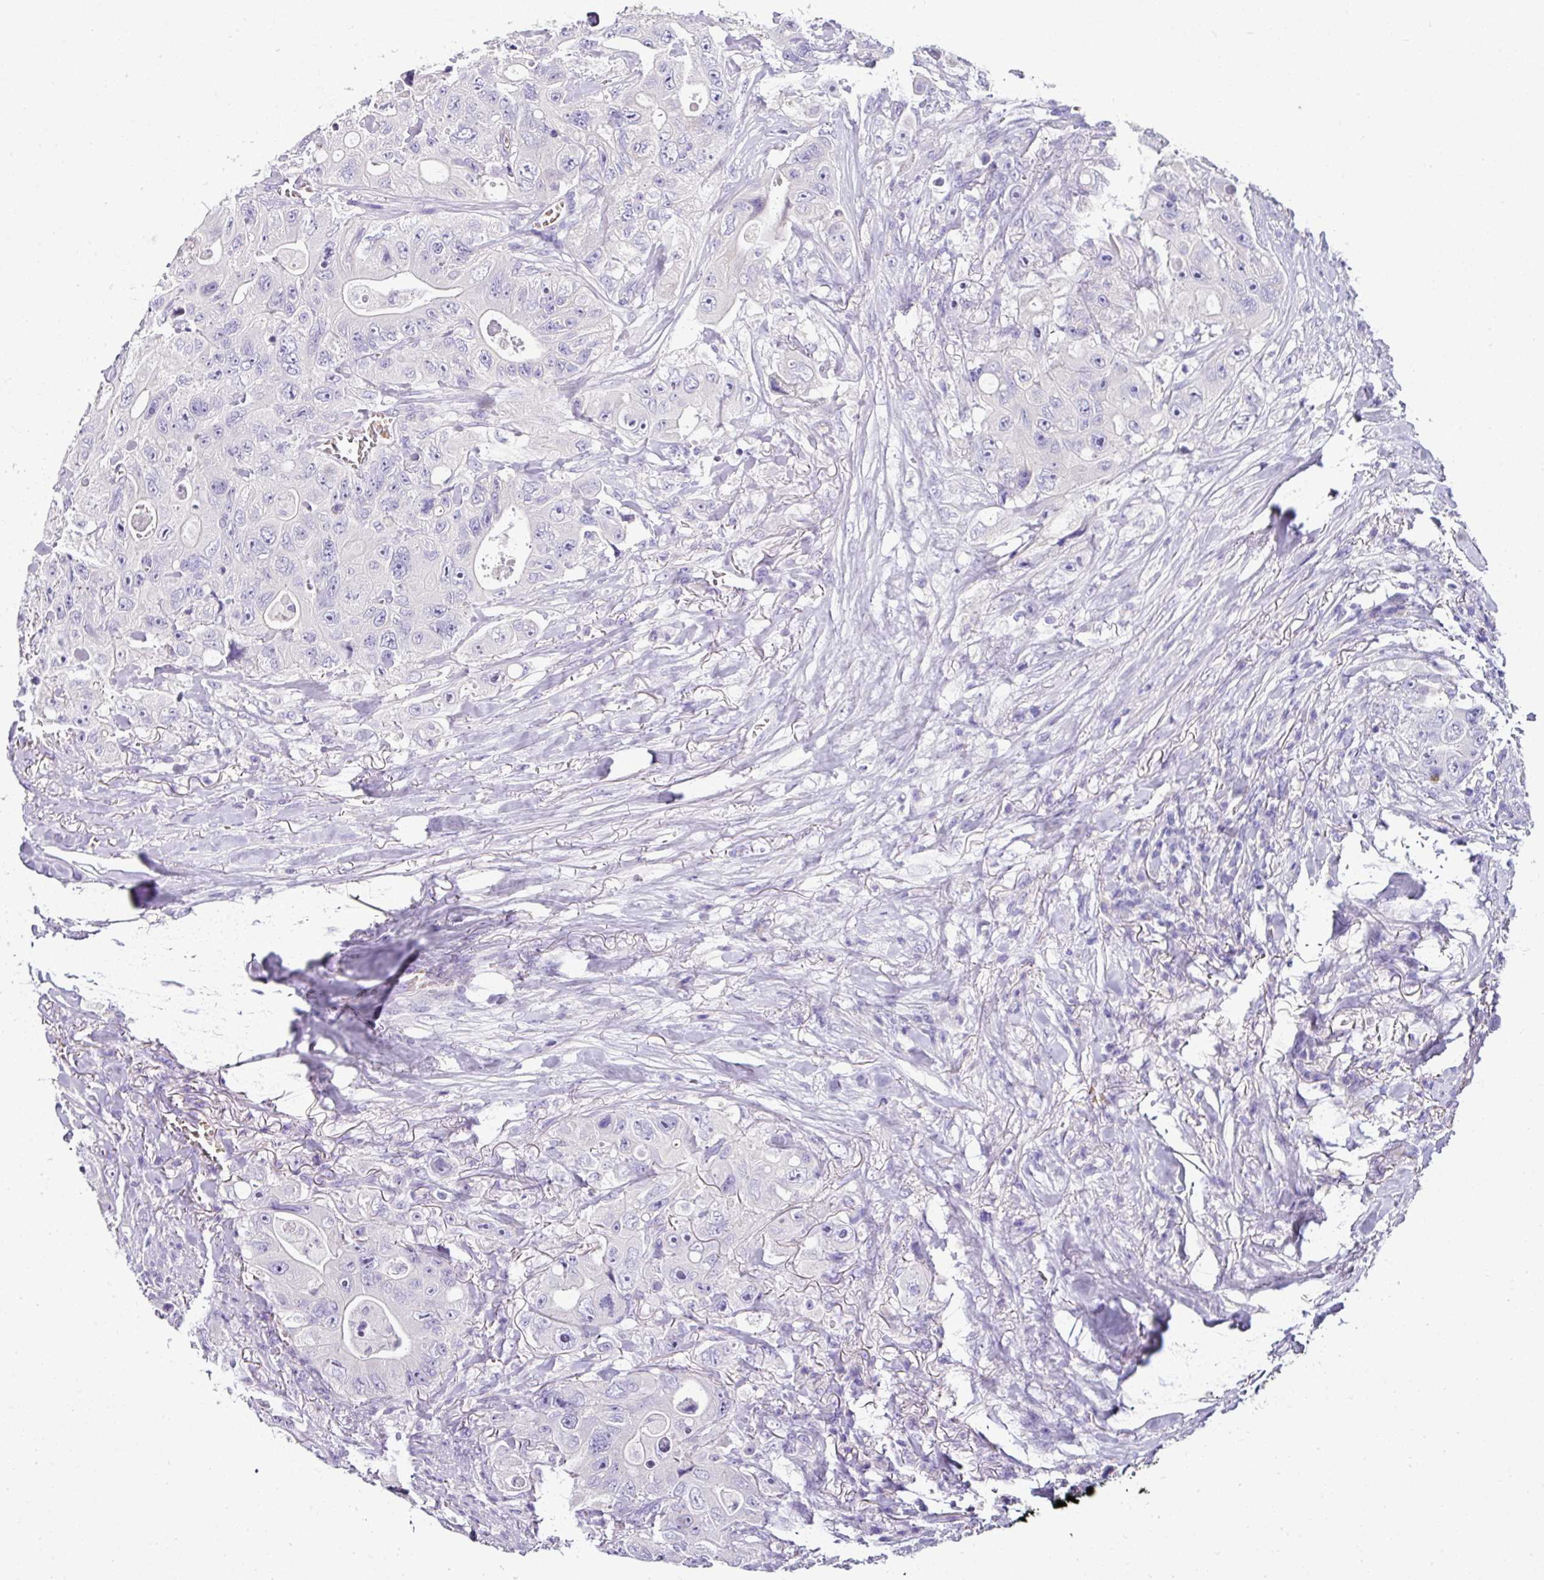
{"staining": {"intensity": "negative", "quantity": "none", "location": "none"}, "tissue": "colorectal cancer", "cell_type": "Tumor cells", "image_type": "cancer", "snomed": [{"axis": "morphology", "description": "Adenocarcinoma, NOS"}, {"axis": "topography", "description": "Colon"}], "caption": "The histopathology image displays no staining of tumor cells in colorectal cancer.", "gene": "NAPSA", "patient": {"sex": "female", "age": 46}}